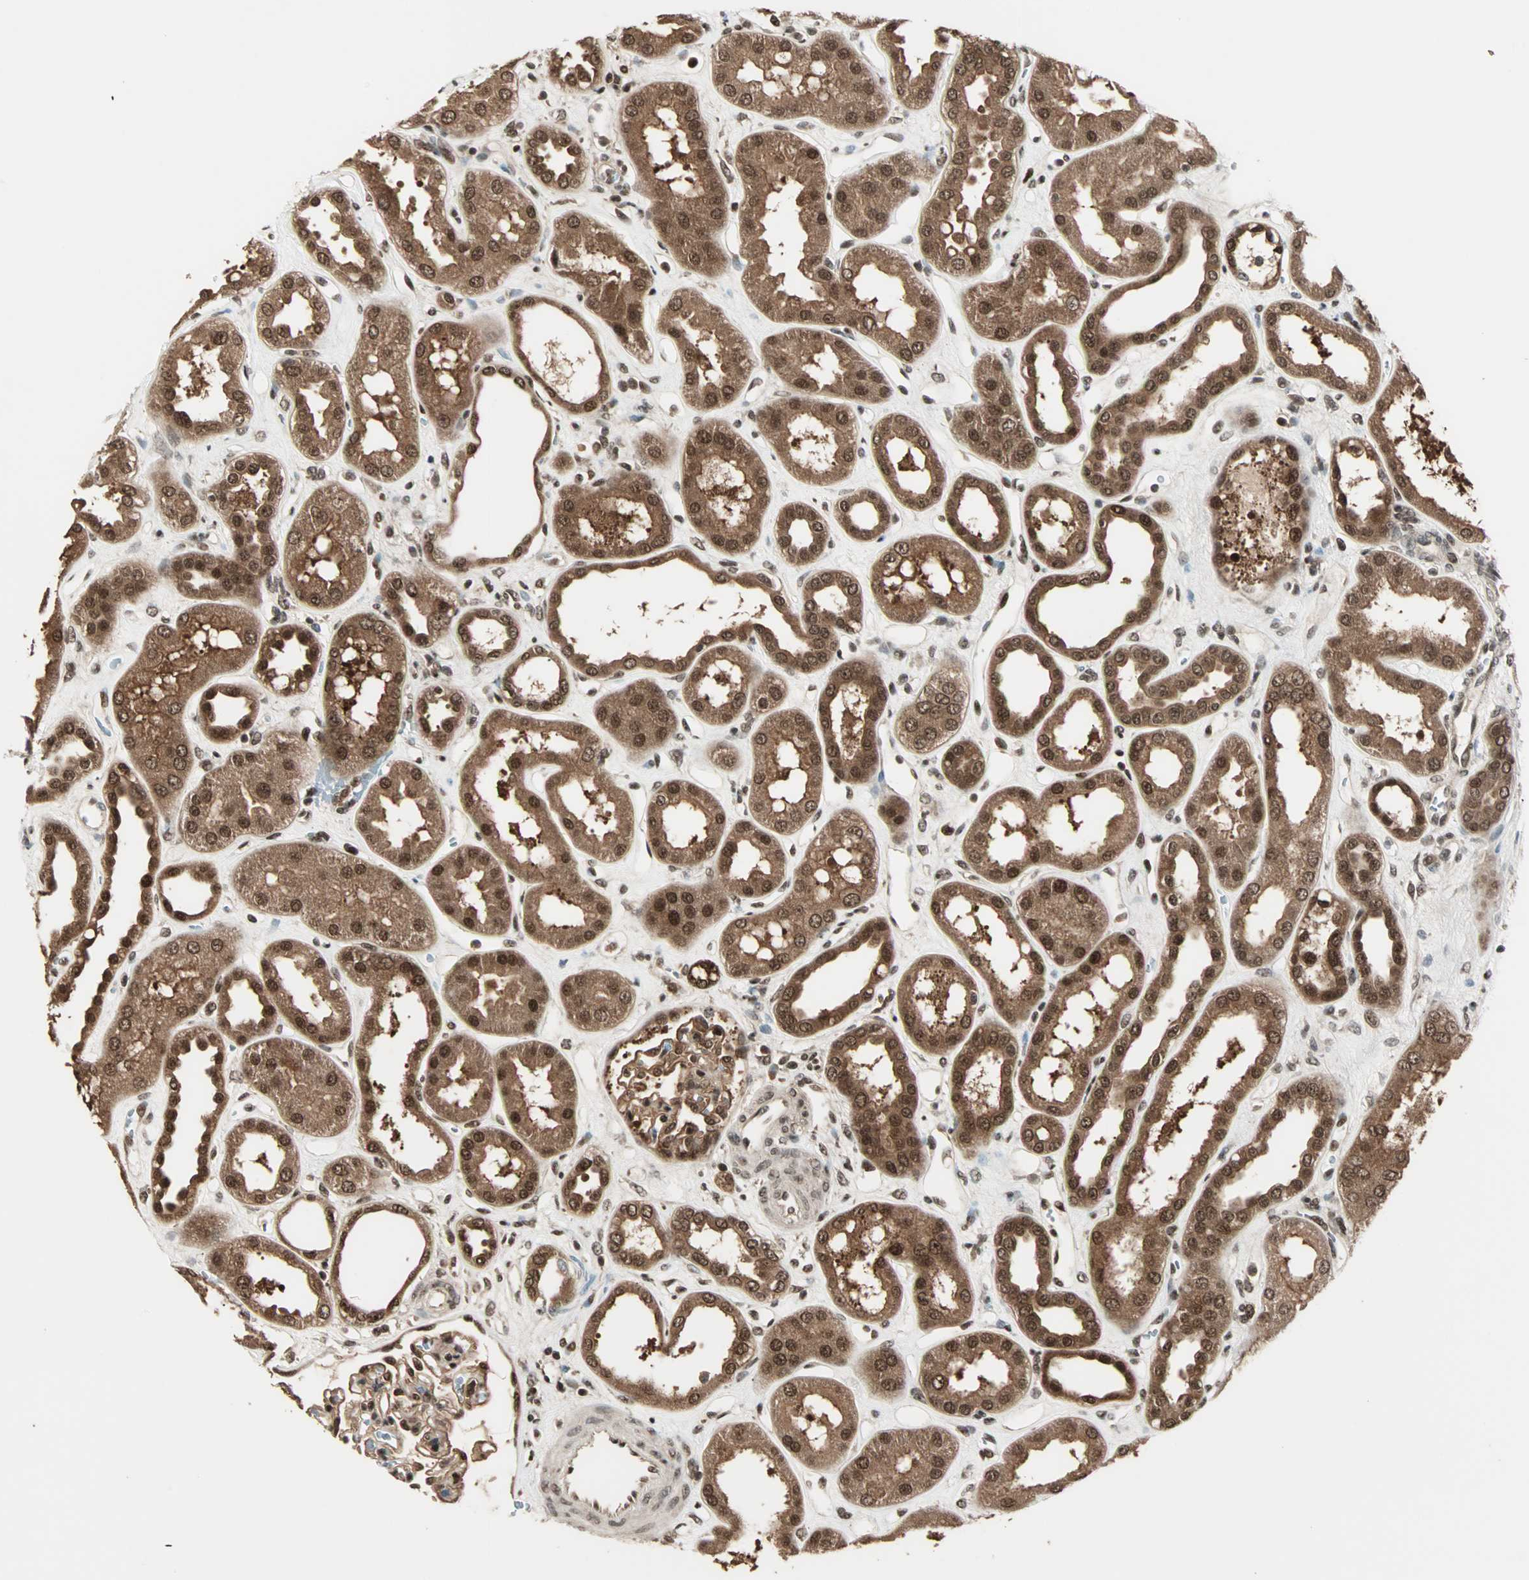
{"staining": {"intensity": "strong", "quantity": "25%-75%", "location": "cytoplasmic/membranous,nuclear"}, "tissue": "kidney", "cell_type": "Cells in glomeruli", "image_type": "normal", "snomed": [{"axis": "morphology", "description": "Normal tissue, NOS"}, {"axis": "topography", "description": "Kidney"}], "caption": "The micrograph exhibits a brown stain indicating the presence of a protein in the cytoplasmic/membranous,nuclear of cells in glomeruli in kidney. Immunohistochemistry stains the protein in brown and the nuclei are stained blue.", "gene": "ZNF44", "patient": {"sex": "male", "age": 59}}